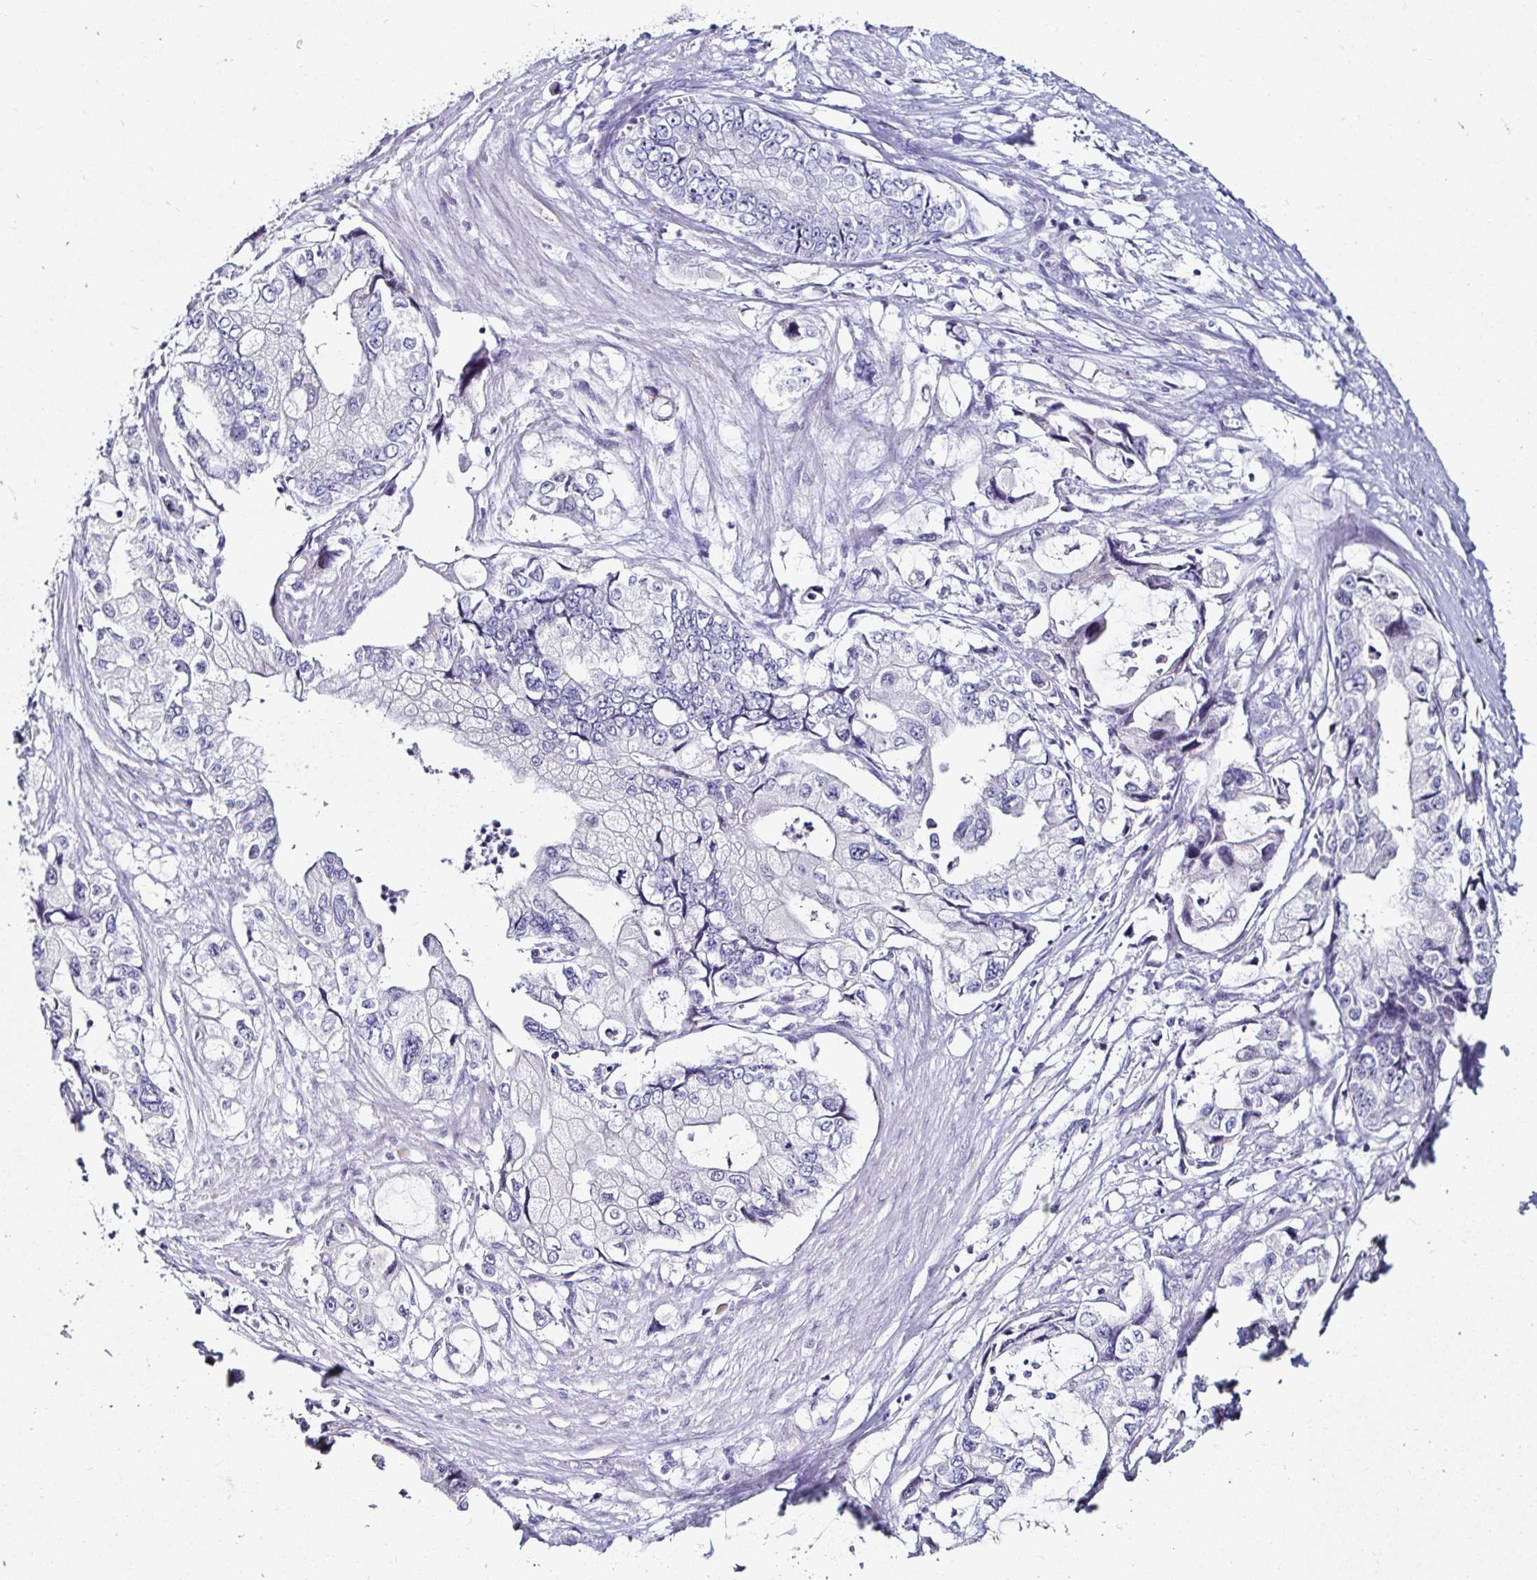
{"staining": {"intensity": "negative", "quantity": "none", "location": "none"}, "tissue": "stomach cancer", "cell_type": "Tumor cells", "image_type": "cancer", "snomed": [{"axis": "morphology", "description": "Adenocarcinoma, NOS"}, {"axis": "topography", "description": "Pancreas"}, {"axis": "topography", "description": "Stomach, upper"}, {"axis": "topography", "description": "Stomach"}], "caption": "Immunohistochemistry (IHC) photomicrograph of neoplastic tissue: stomach cancer stained with DAB (3,3'-diaminobenzidine) shows no significant protein positivity in tumor cells.", "gene": "C4orf17", "patient": {"sex": "male", "age": 77}}